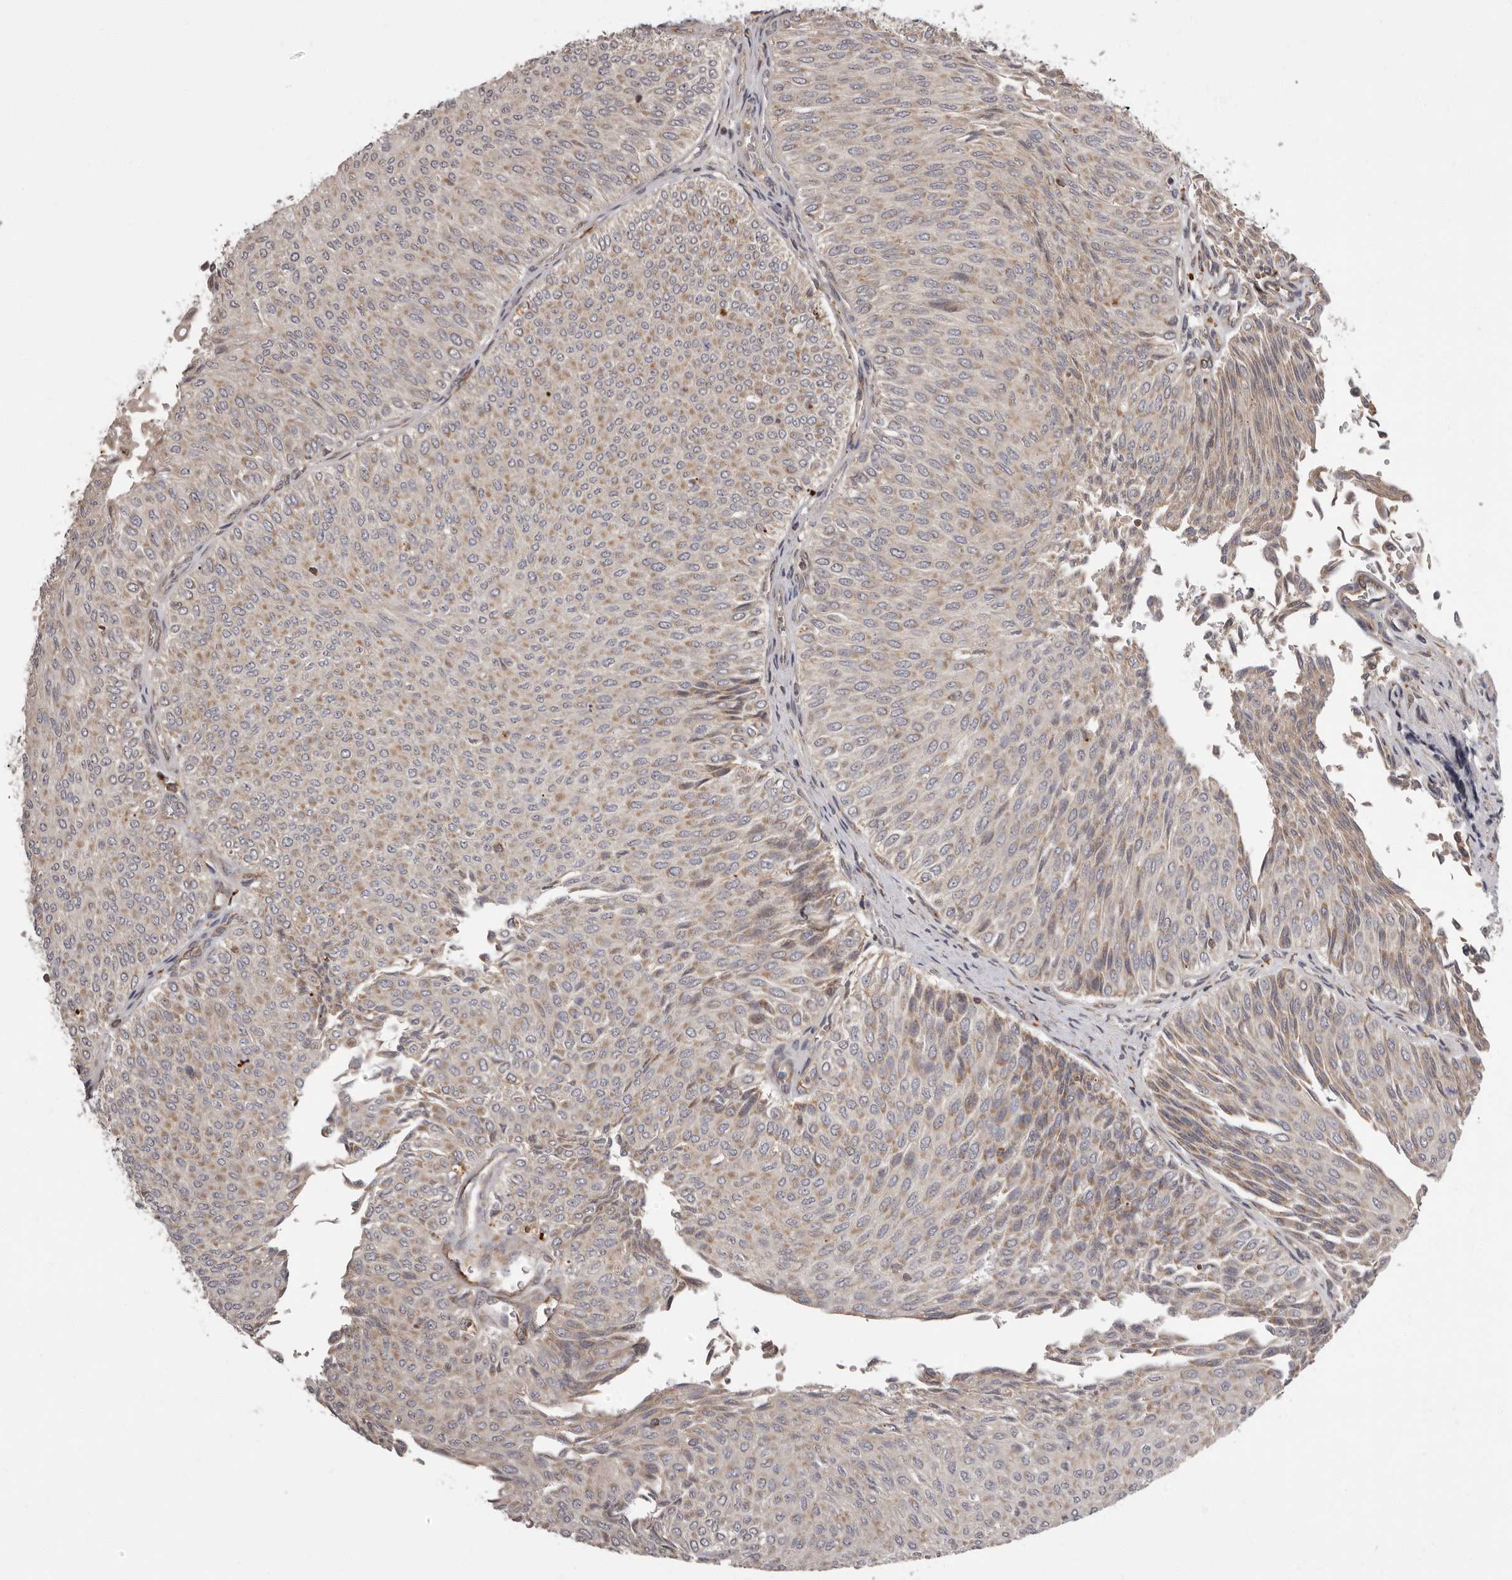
{"staining": {"intensity": "weak", "quantity": ">75%", "location": "cytoplasmic/membranous"}, "tissue": "urothelial cancer", "cell_type": "Tumor cells", "image_type": "cancer", "snomed": [{"axis": "morphology", "description": "Urothelial carcinoma, Low grade"}, {"axis": "topography", "description": "Urinary bladder"}], "caption": "Immunohistochemical staining of human urothelial carcinoma (low-grade) demonstrates weak cytoplasmic/membranous protein staining in about >75% of tumor cells. The staining is performed using DAB (3,3'-diaminobenzidine) brown chromogen to label protein expression. The nuclei are counter-stained blue using hematoxylin.", "gene": "ADCY2", "patient": {"sex": "male", "age": 78}}